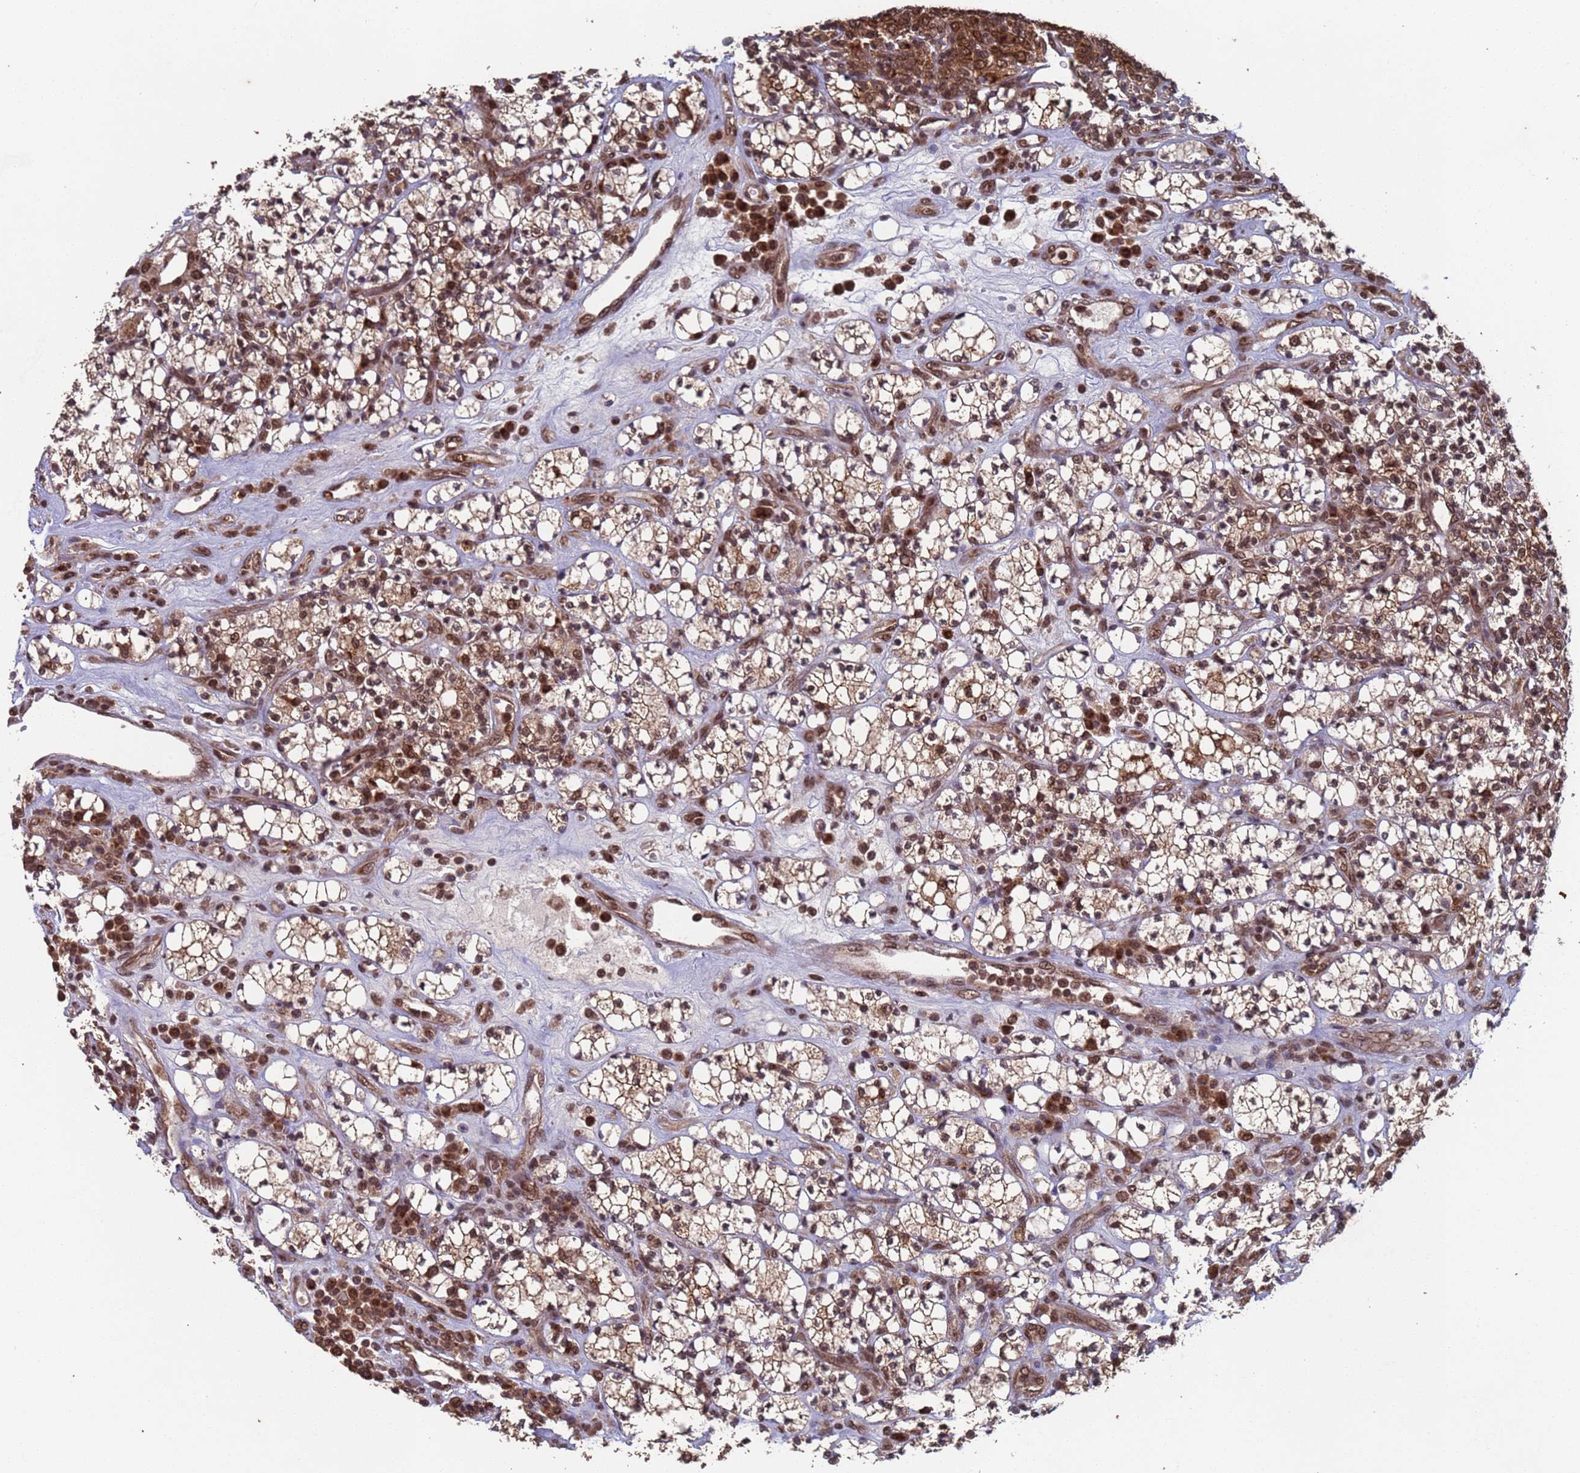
{"staining": {"intensity": "moderate", "quantity": ">75%", "location": "cytoplasmic/membranous,nuclear"}, "tissue": "renal cancer", "cell_type": "Tumor cells", "image_type": "cancer", "snomed": [{"axis": "morphology", "description": "Adenocarcinoma, NOS"}, {"axis": "topography", "description": "Kidney"}], "caption": "Immunohistochemical staining of human adenocarcinoma (renal) exhibits moderate cytoplasmic/membranous and nuclear protein positivity in about >75% of tumor cells.", "gene": "FUBP3", "patient": {"sex": "male", "age": 77}}